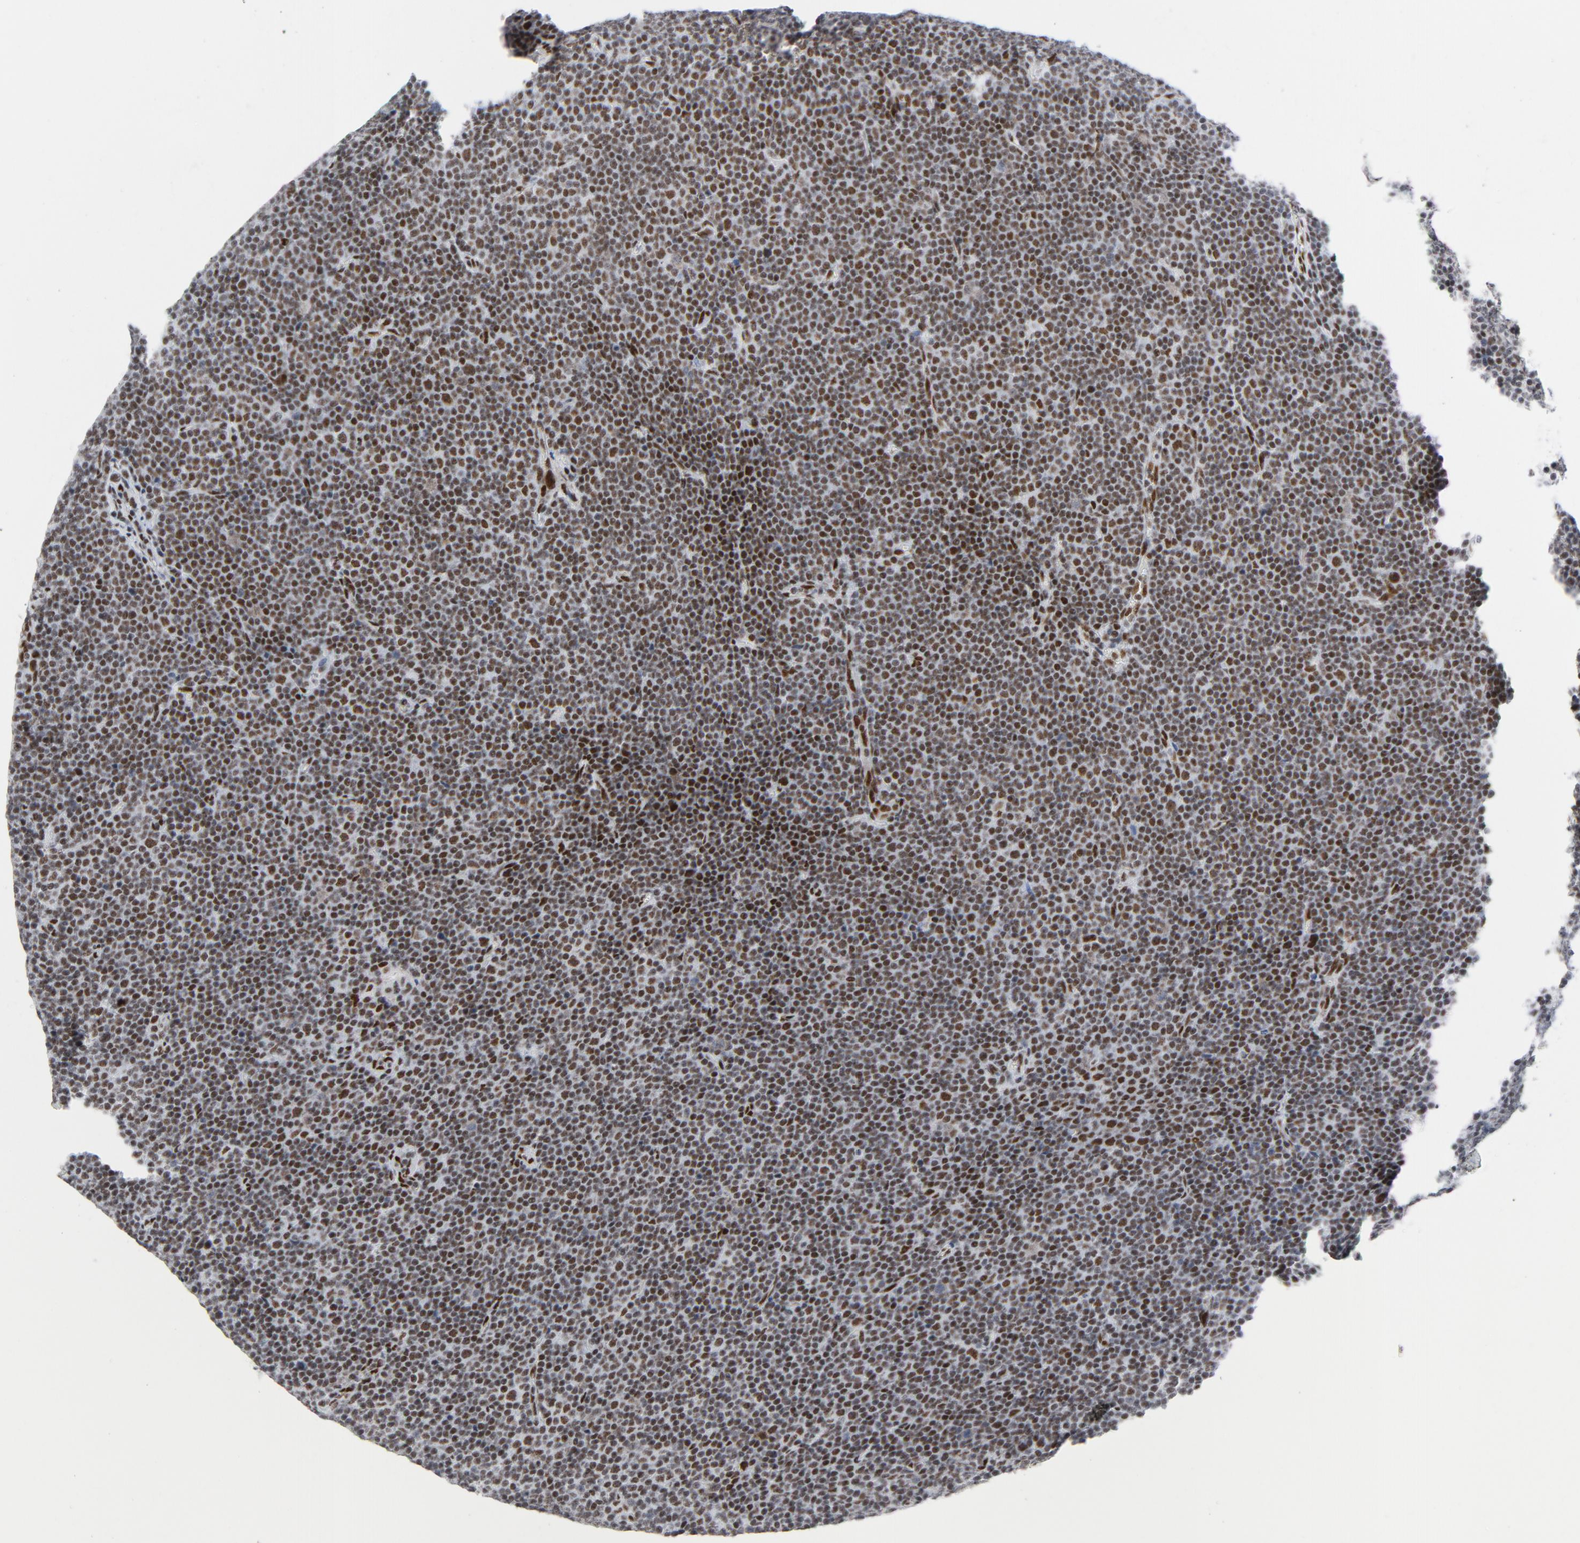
{"staining": {"intensity": "strong", "quantity": ">75%", "location": "nuclear"}, "tissue": "lymphoma", "cell_type": "Tumor cells", "image_type": "cancer", "snomed": [{"axis": "morphology", "description": "Malignant lymphoma, non-Hodgkin's type, Low grade"}, {"axis": "topography", "description": "Lymph node"}], "caption": "IHC of lymphoma displays high levels of strong nuclear staining in approximately >75% of tumor cells.", "gene": "HSF1", "patient": {"sex": "female", "age": 67}}